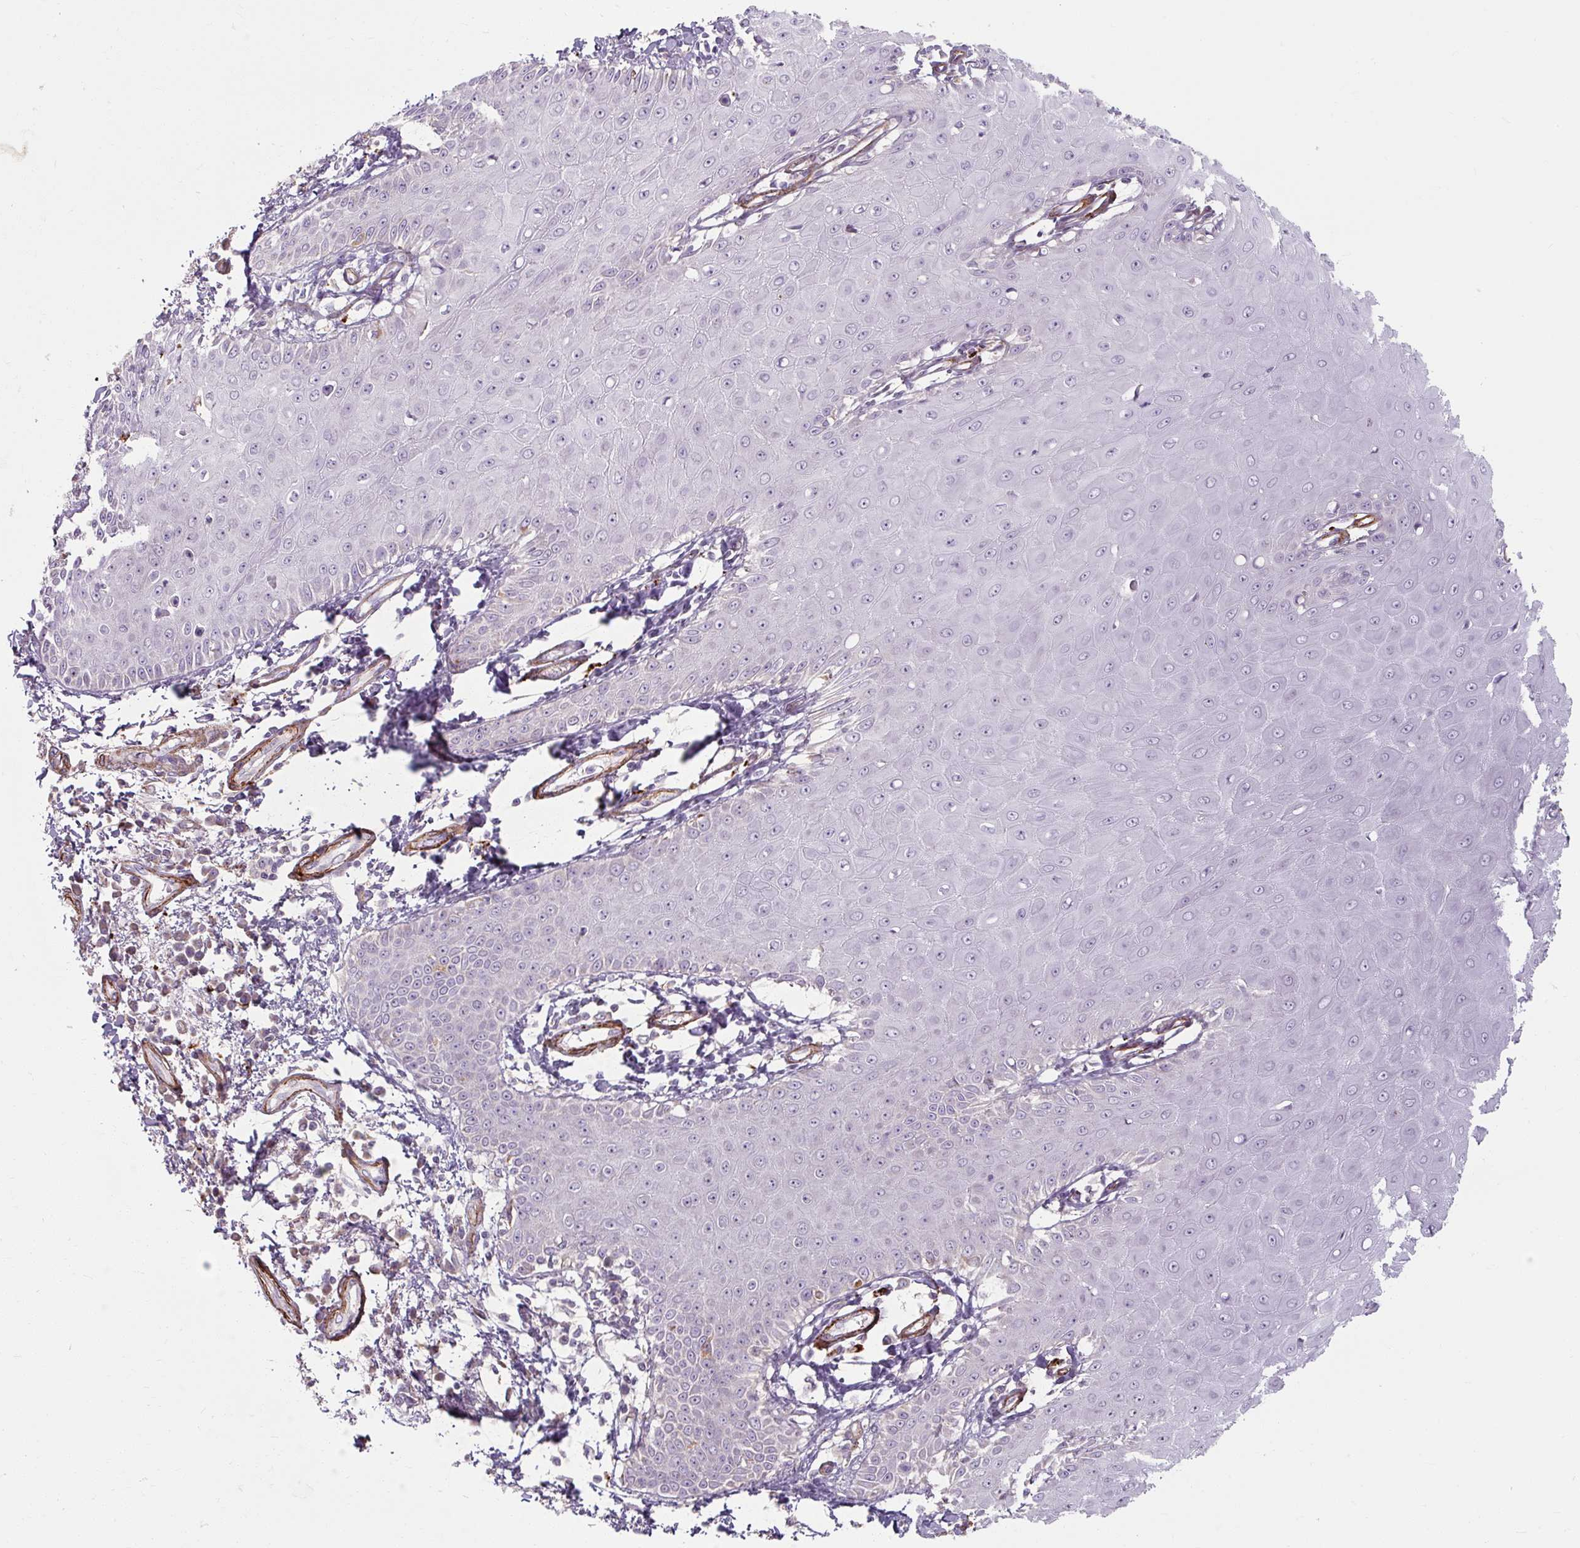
{"staining": {"intensity": "negative", "quantity": "none", "location": "none"}, "tissue": "skin cancer", "cell_type": "Tumor cells", "image_type": "cancer", "snomed": [{"axis": "morphology", "description": "Squamous cell carcinoma, NOS"}, {"axis": "topography", "description": "Skin"}], "caption": "This is an immunohistochemistry (IHC) histopathology image of human skin cancer. There is no expression in tumor cells.", "gene": "MRPS5", "patient": {"sex": "male", "age": 70}}